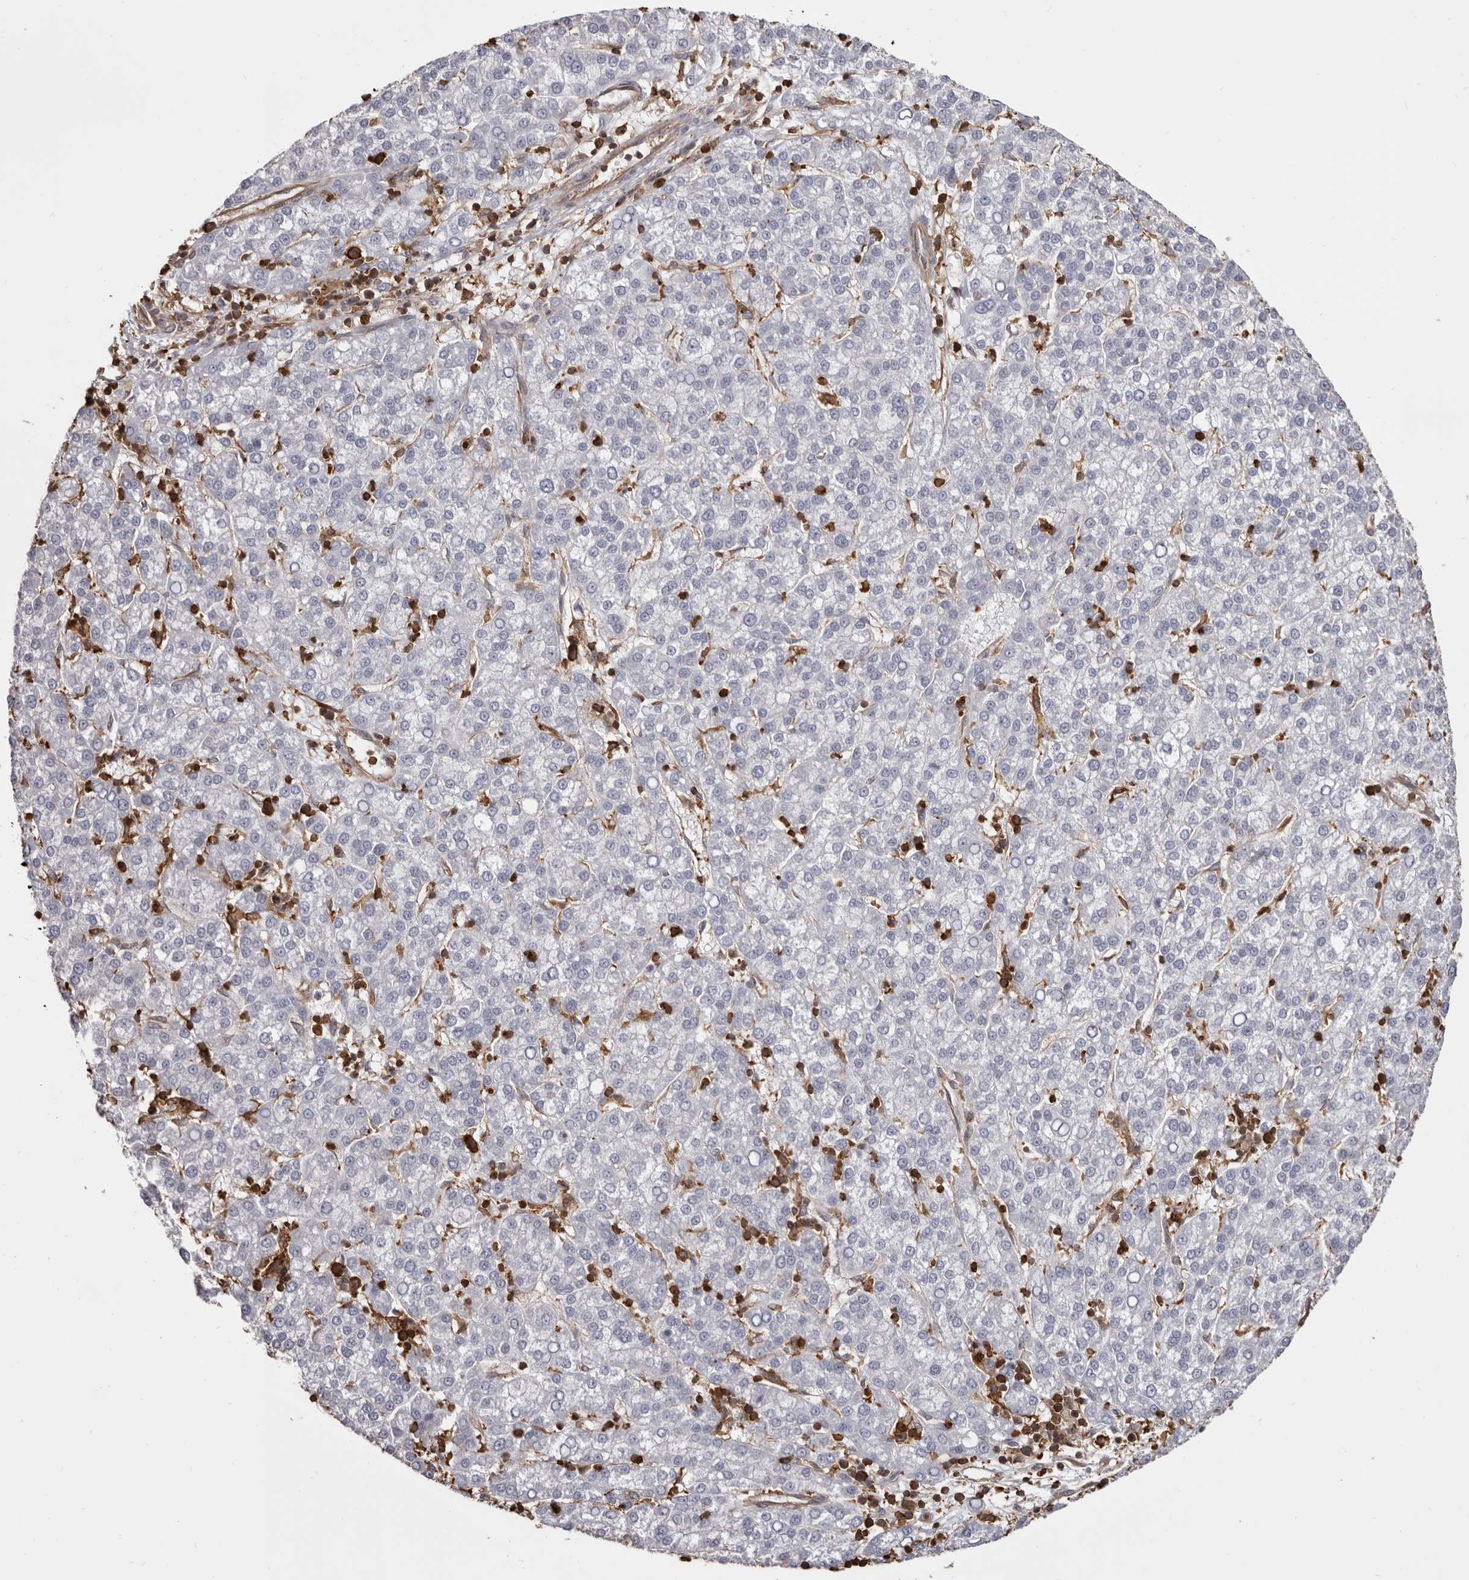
{"staining": {"intensity": "negative", "quantity": "none", "location": "none"}, "tissue": "liver cancer", "cell_type": "Tumor cells", "image_type": "cancer", "snomed": [{"axis": "morphology", "description": "Carcinoma, Hepatocellular, NOS"}, {"axis": "topography", "description": "Liver"}], "caption": "Immunohistochemical staining of human liver cancer displays no significant positivity in tumor cells. Brightfield microscopy of IHC stained with DAB (brown) and hematoxylin (blue), captured at high magnification.", "gene": "PKM", "patient": {"sex": "female", "age": 58}}